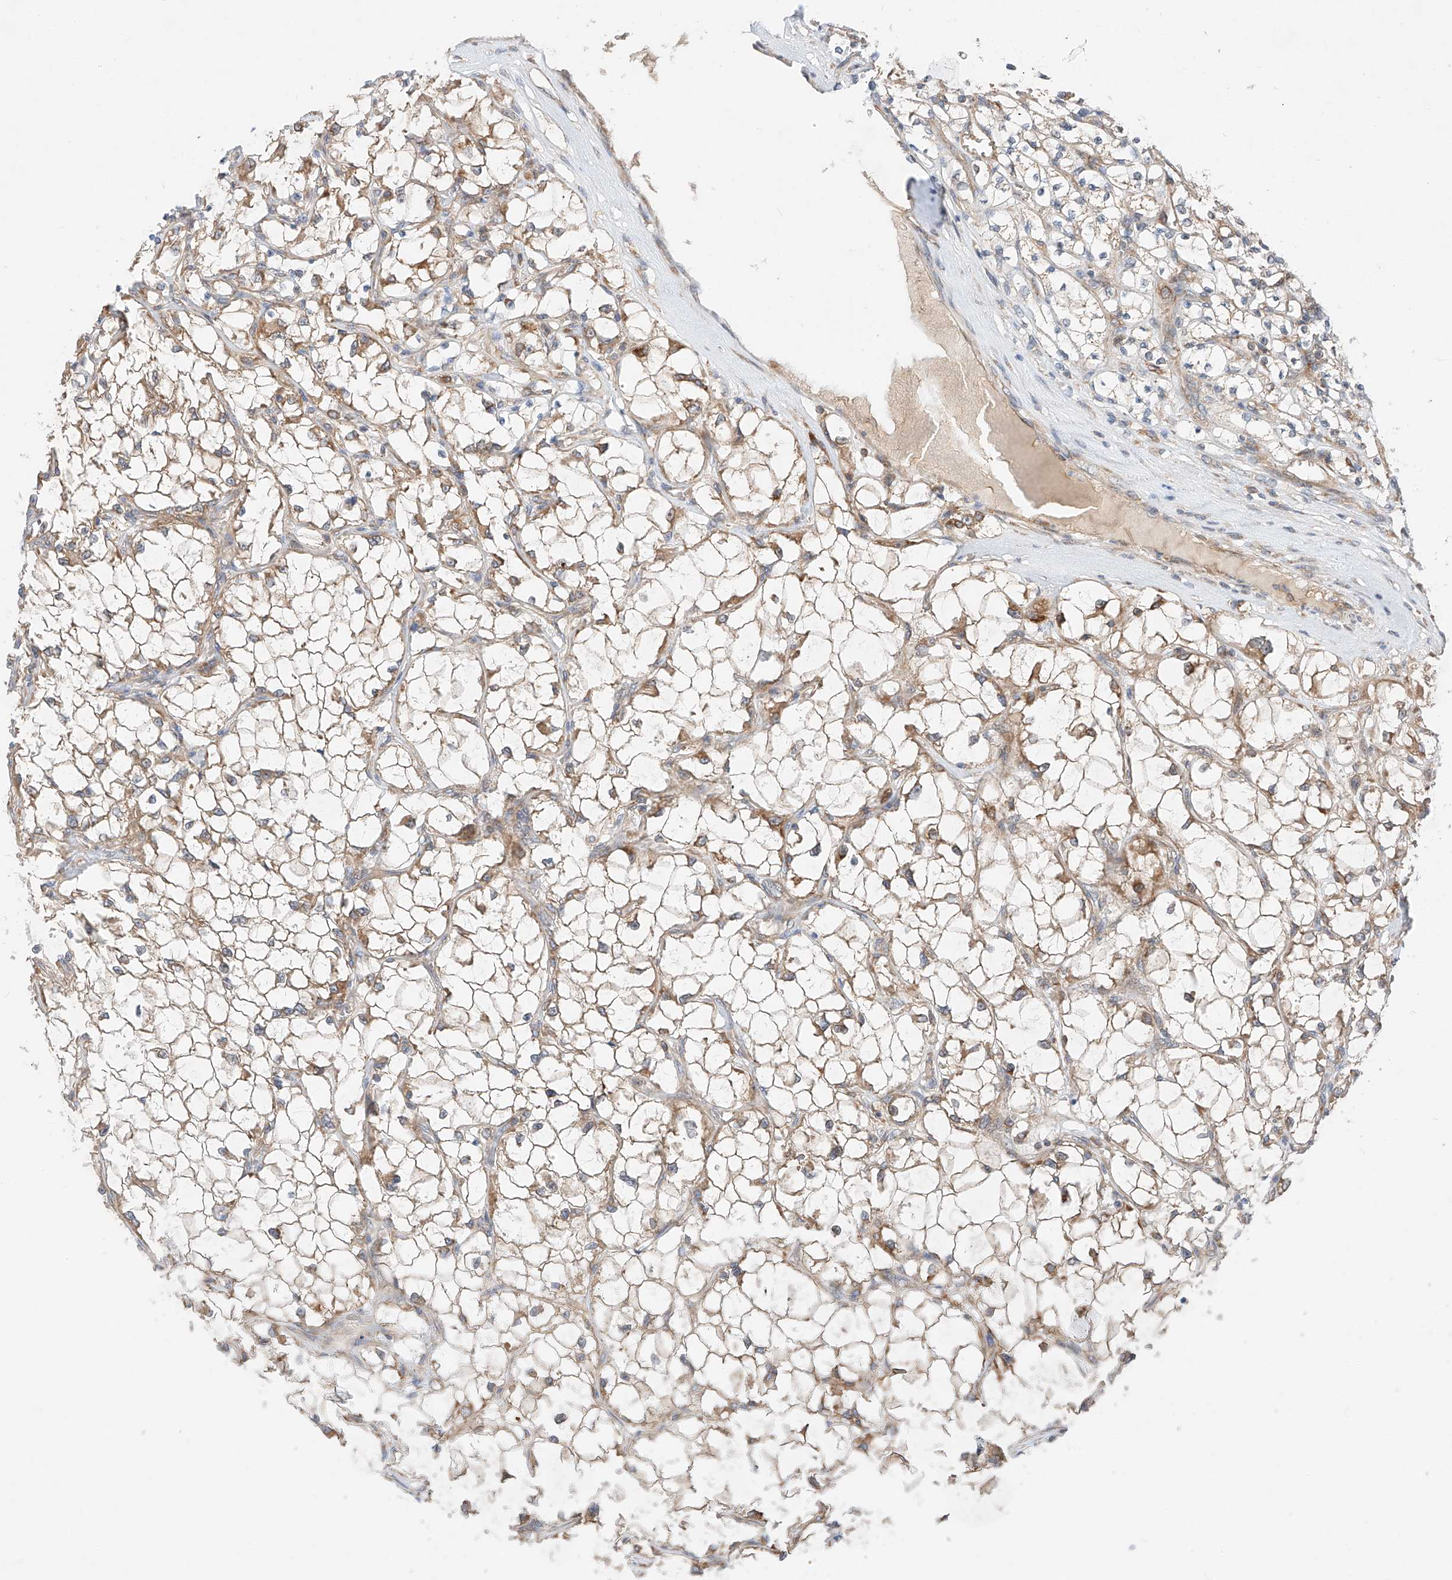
{"staining": {"intensity": "weak", "quantity": "25%-75%", "location": "cytoplasmic/membranous"}, "tissue": "renal cancer", "cell_type": "Tumor cells", "image_type": "cancer", "snomed": [{"axis": "morphology", "description": "Adenocarcinoma, NOS"}, {"axis": "topography", "description": "Kidney"}], "caption": "The photomicrograph demonstrates immunohistochemical staining of renal cancer (adenocarcinoma). There is weak cytoplasmic/membranous expression is identified in approximately 25%-75% of tumor cells.", "gene": "RUSC1", "patient": {"sex": "female", "age": 69}}